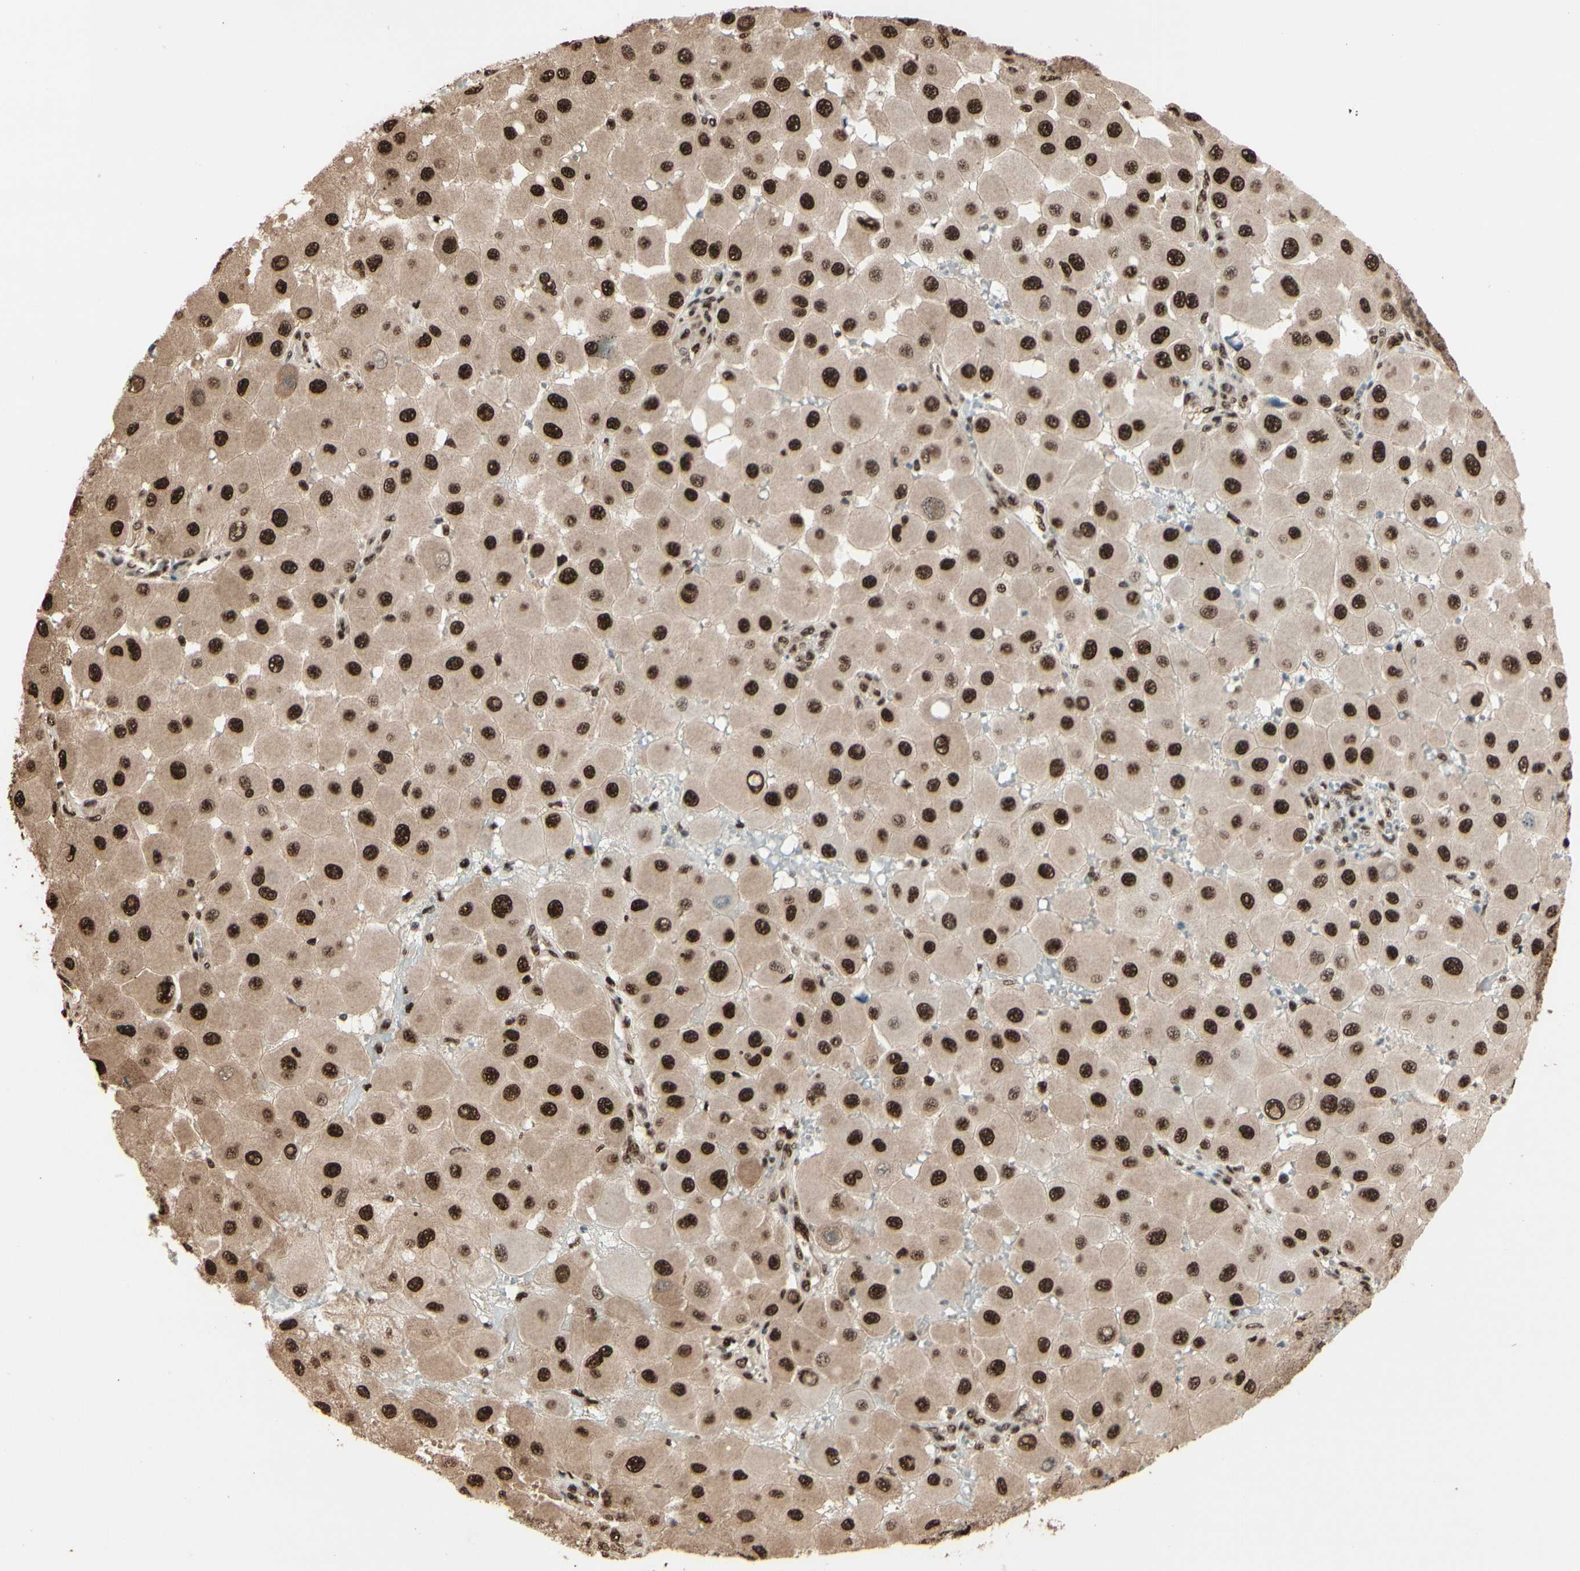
{"staining": {"intensity": "strong", "quantity": ">75%", "location": "cytoplasmic/membranous,nuclear"}, "tissue": "melanoma", "cell_type": "Tumor cells", "image_type": "cancer", "snomed": [{"axis": "morphology", "description": "Malignant melanoma, NOS"}, {"axis": "topography", "description": "Skin"}], "caption": "Immunohistochemical staining of human malignant melanoma shows strong cytoplasmic/membranous and nuclear protein positivity in about >75% of tumor cells.", "gene": "HSF1", "patient": {"sex": "female", "age": 81}}